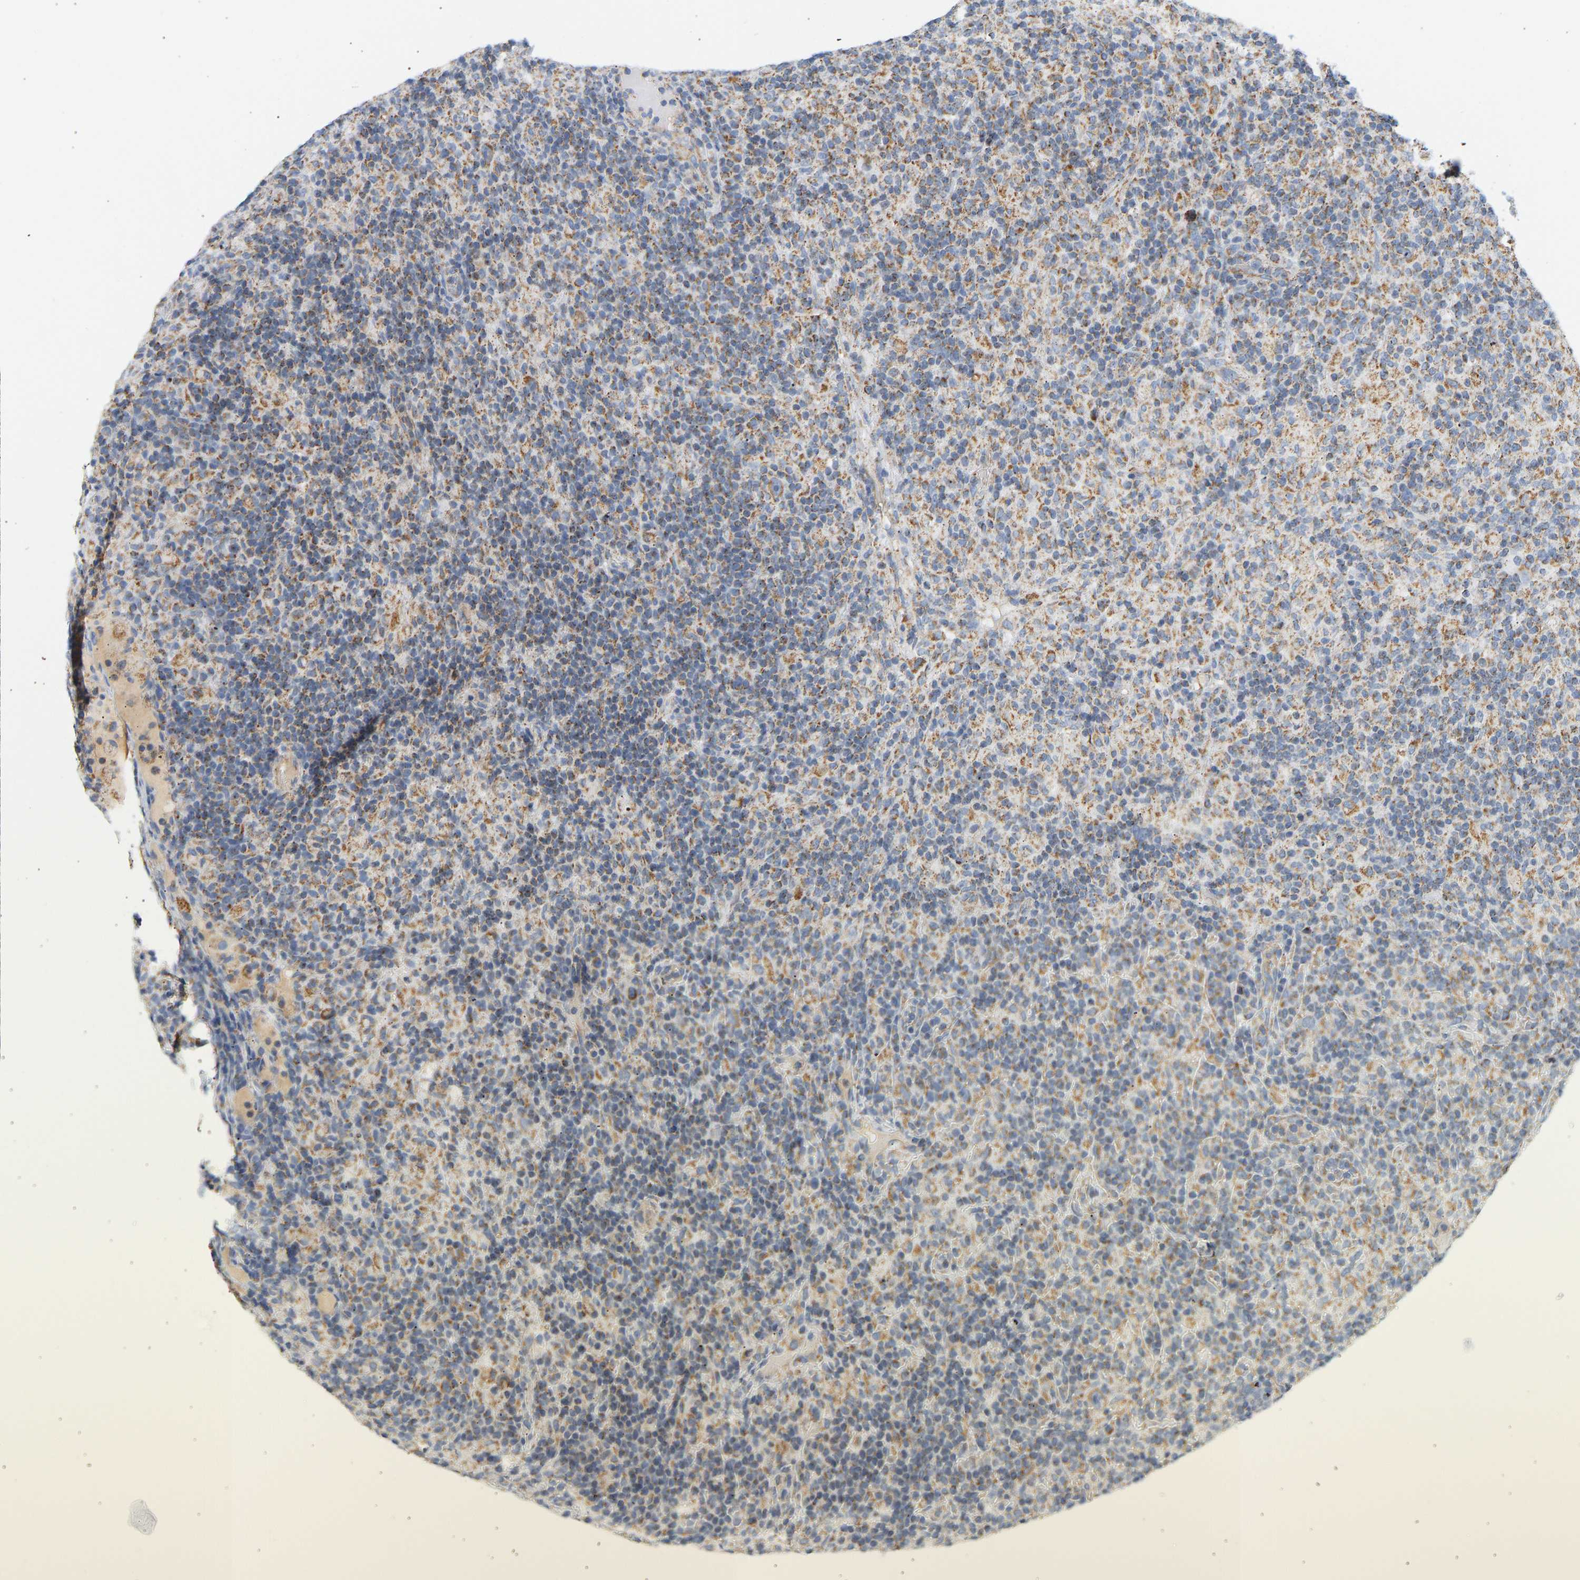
{"staining": {"intensity": "moderate", "quantity": ">75%", "location": "cytoplasmic/membranous"}, "tissue": "lymphoma", "cell_type": "Tumor cells", "image_type": "cancer", "snomed": [{"axis": "morphology", "description": "Hodgkin's disease, NOS"}, {"axis": "topography", "description": "Lymph node"}], "caption": "The micrograph demonstrates a brown stain indicating the presence of a protein in the cytoplasmic/membranous of tumor cells in lymphoma.", "gene": "GRPEL2", "patient": {"sex": "male", "age": 70}}